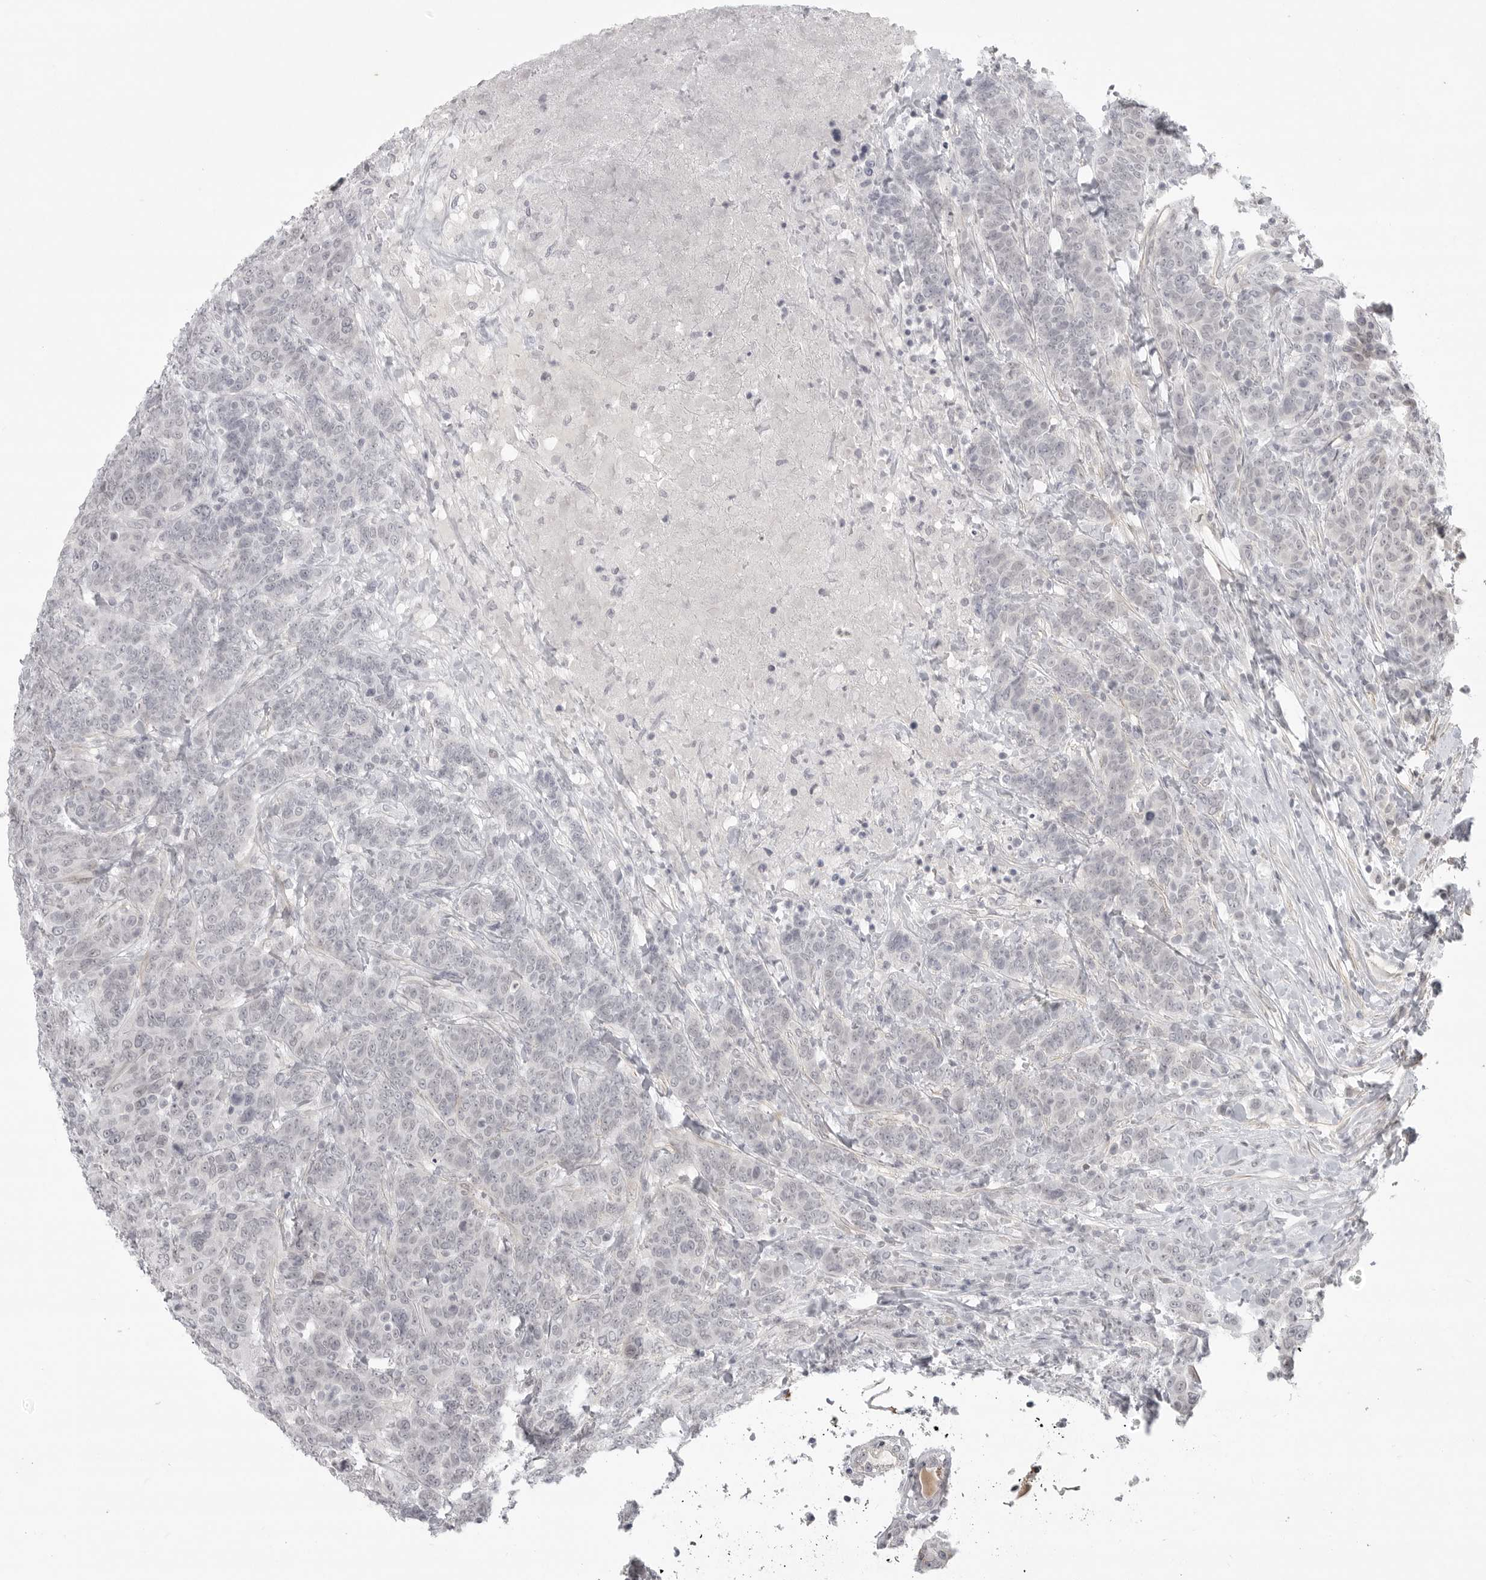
{"staining": {"intensity": "negative", "quantity": "none", "location": "none"}, "tissue": "breast cancer", "cell_type": "Tumor cells", "image_type": "cancer", "snomed": [{"axis": "morphology", "description": "Duct carcinoma"}, {"axis": "topography", "description": "Breast"}], "caption": "Immunohistochemistry (IHC) micrograph of breast cancer (infiltrating ductal carcinoma) stained for a protein (brown), which demonstrates no positivity in tumor cells.", "gene": "TCTN3", "patient": {"sex": "female", "age": 37}}